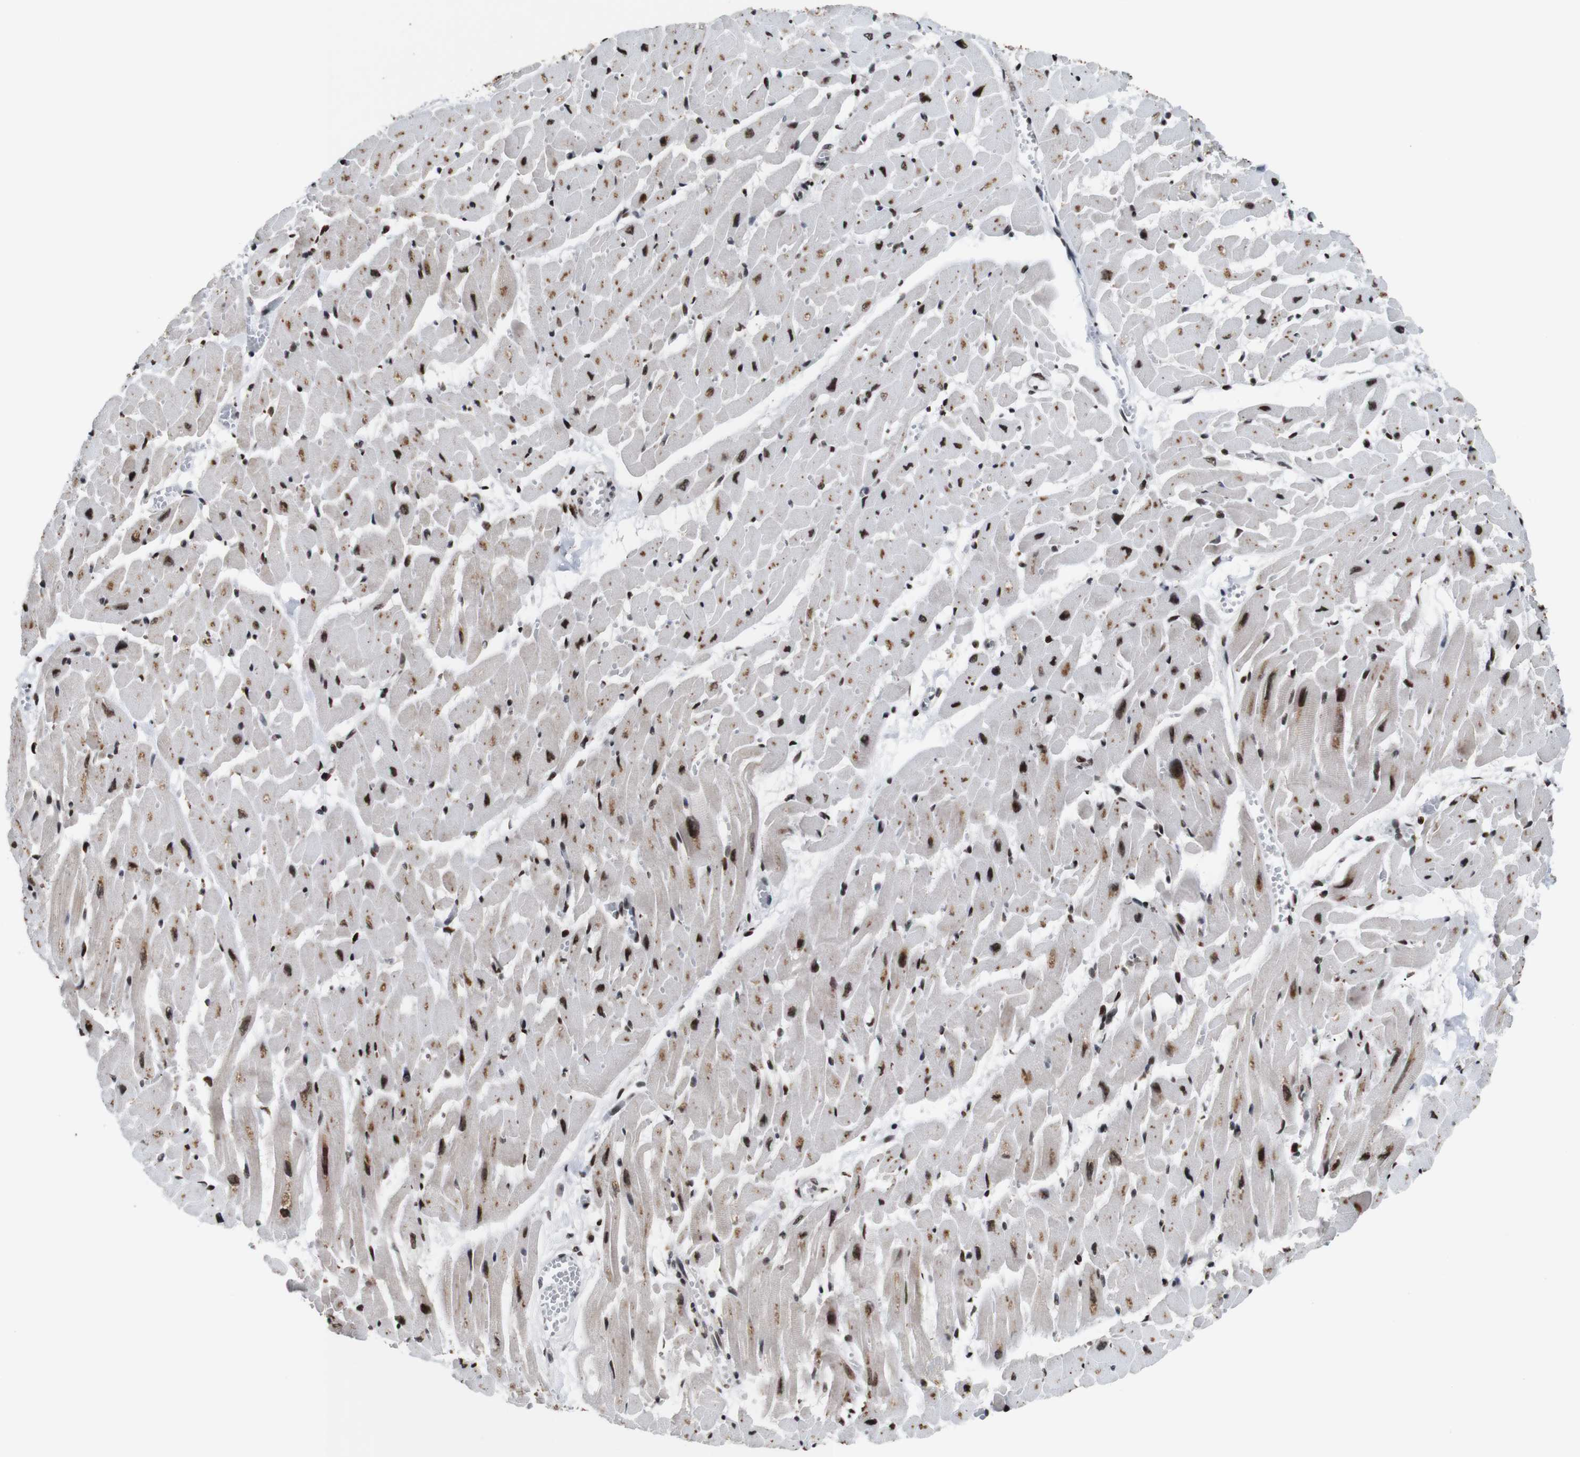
{"staining": {"intensity": "moderate", "quantity": ">75%", "location": "cytoplasmic/membranous,nuclear"}, "tissue": "heart muscle", "cell_type": "Cardiomyocytes", "image_type": "normal", "snomed": [{"axis": "morphology", "description": "Normal tissue, NOS"}, {"axis": "topography", "description": "Heart"}], "caption": "Protein staining demonstrates moderate cytoplasmic/membranous,nuclear expression in about >75% of cardiomyocytes in normal heart muscle.", "gene": "EIF4G1", "patient": {"sex": "female", "age": 19}}